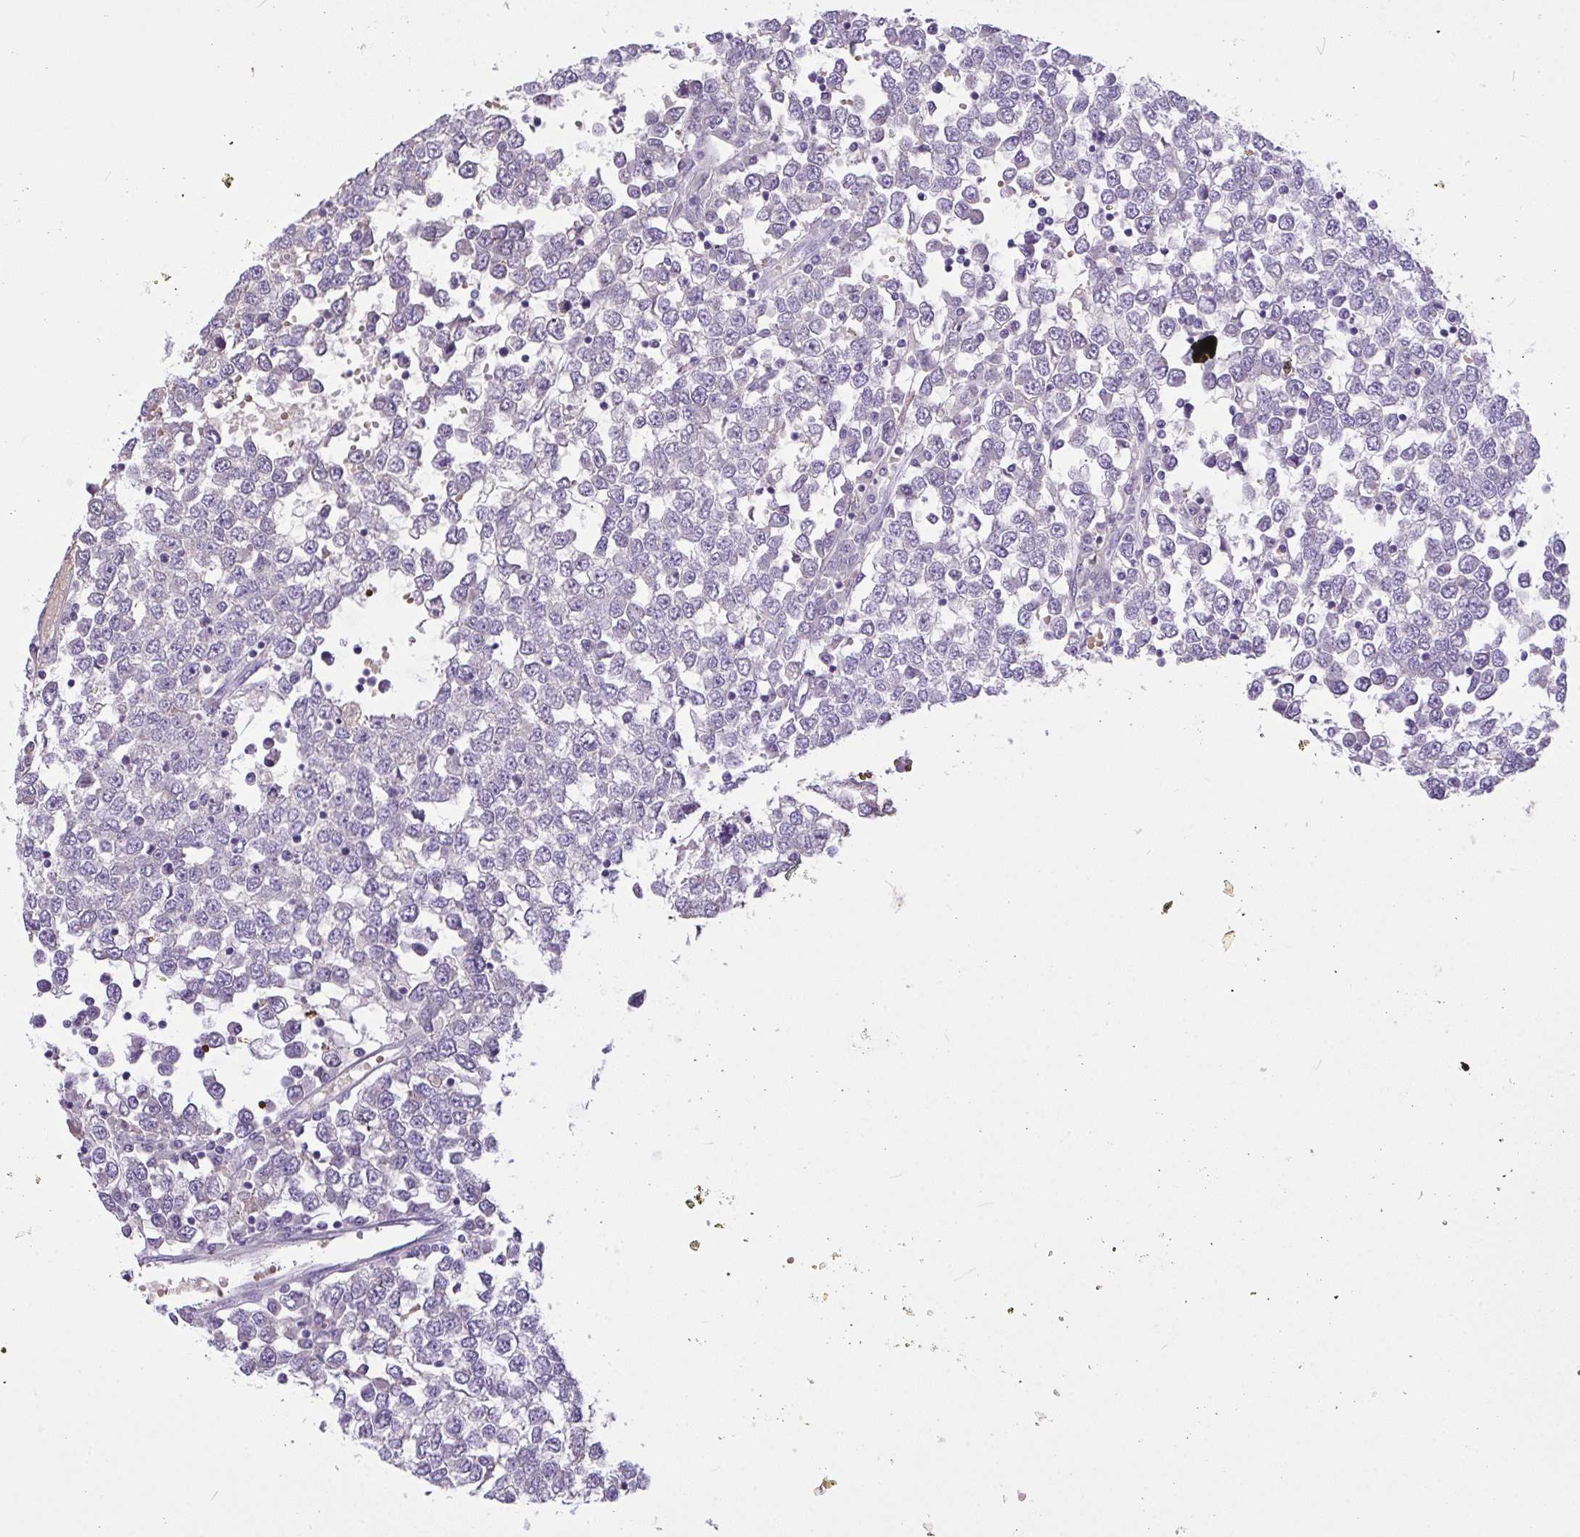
{"staining": {"intensity": "negative", "quantity": "none", "location": "none"}, "tissue": "testis cancer", "cell_type": "Tumor cells", "image_type": "cancer", "snomed": [{"axis": "morphology", "description": "Seminoma, NOS"}, {"axis": "topography", "description": "Testis"}], "caption": "This photomicrograph is of testis cancer stained with IHC to label a protein in brown with the nuclei are counter-stained blue. There is no positivity in tumor cells.", "gene": "MOCS1", "patient": {"sex": "male", "age": 65}}